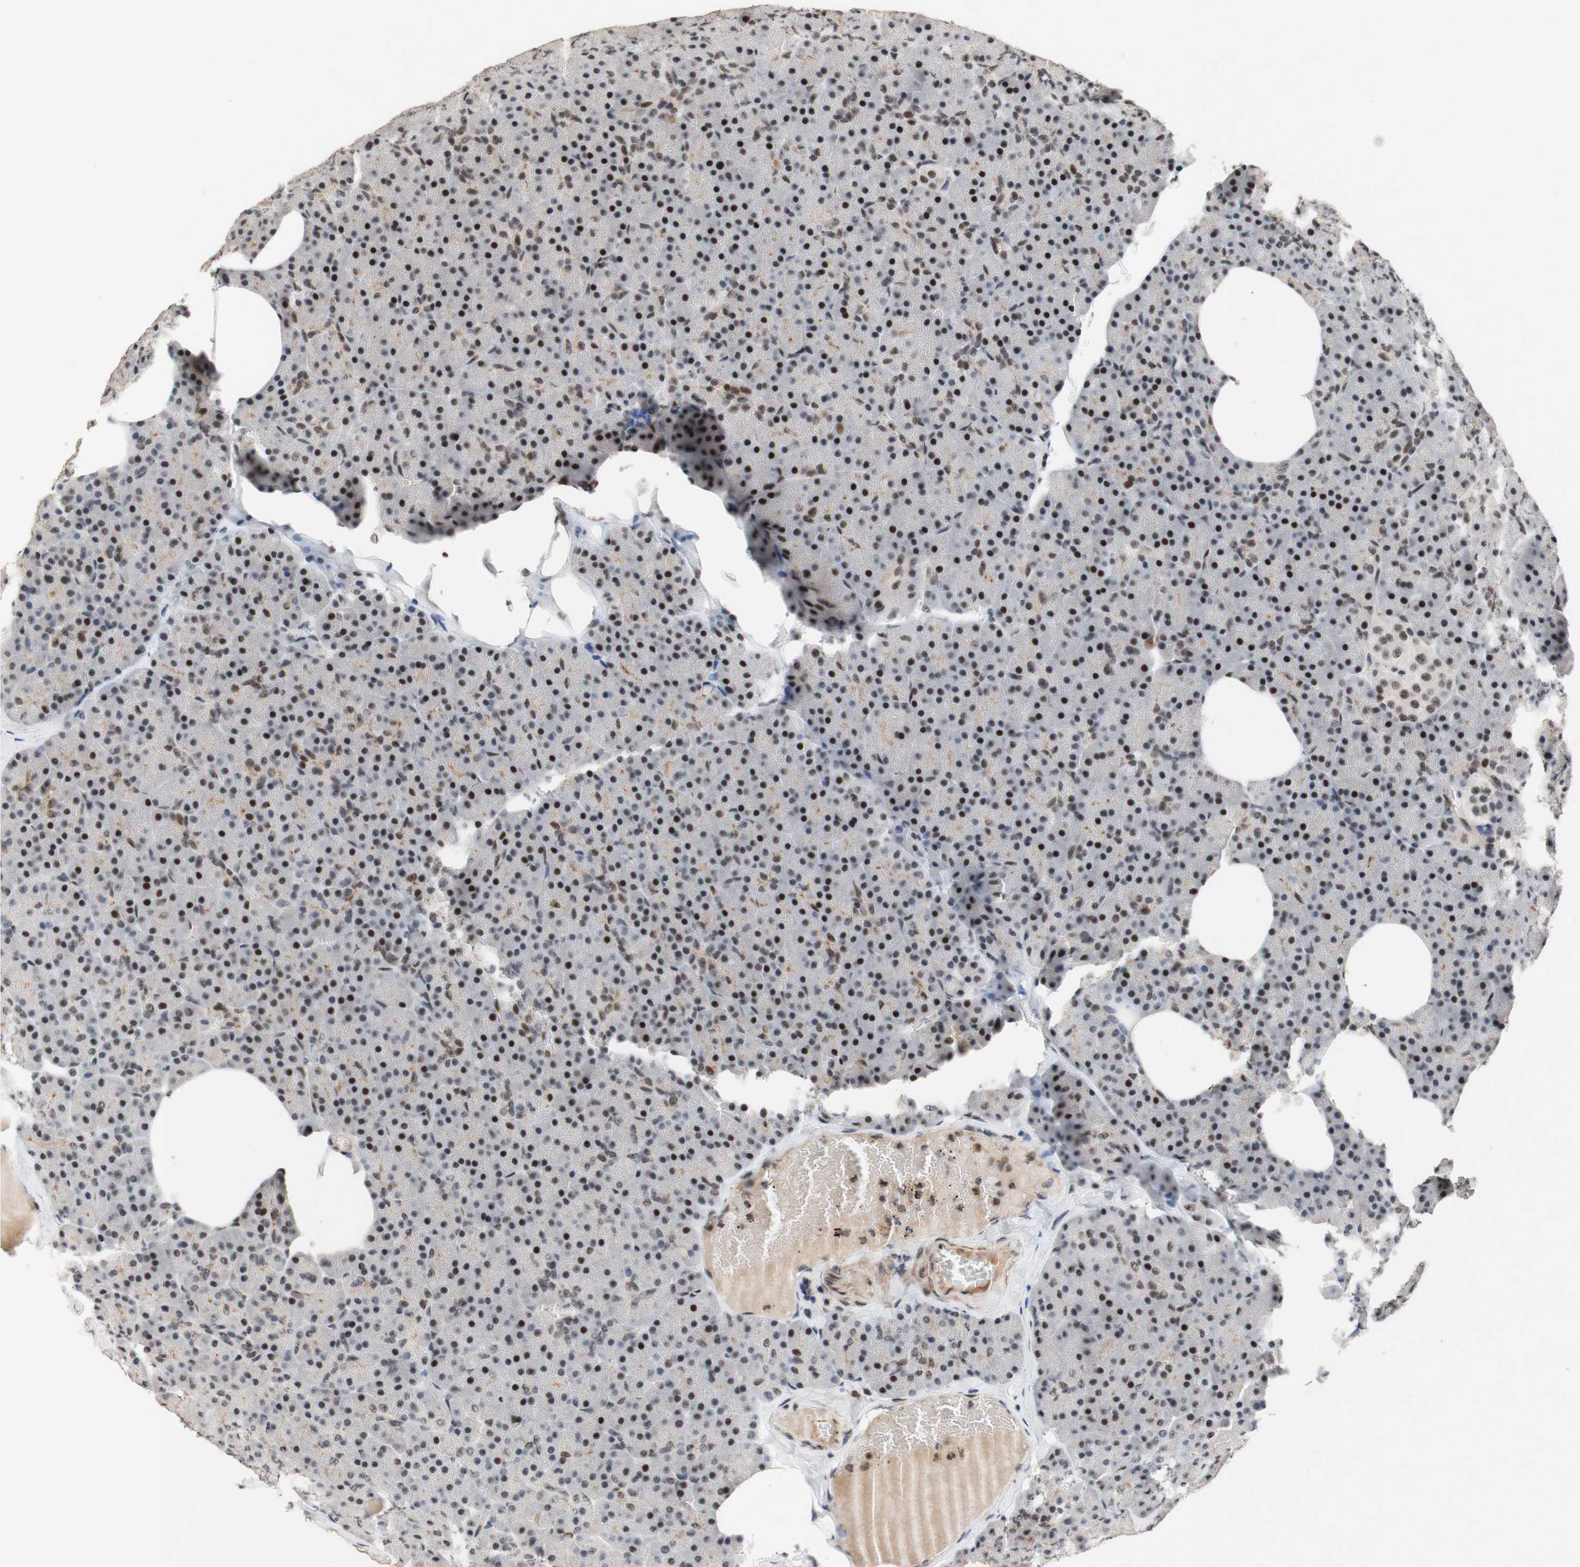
{"staining": {"intensity": "strong", "quantity": "25%-75%", "location": "nuclear"}, "tissue": "pancreas", "cell_type": "Exocrine glandular cells", "image_type": "normal", "snomed": [{"axis": "morphology", "description": "Normal tissue, NOS"}, {"axis": "topography", "description": "Pancreas"}], "caption": "Pancreas stained with DAB IHC exhibits high levels of strong nuclear positivity in approximately 25%-75% of exocrine glandular cells. (Stains: DAB (3,3'-diaminobenzidine) in brown, nuclei in blue, Microscopy: brightfield microscopy at high magnification).", "gene": "TLE1", "patient": {"sex": "female", "age": 35}}